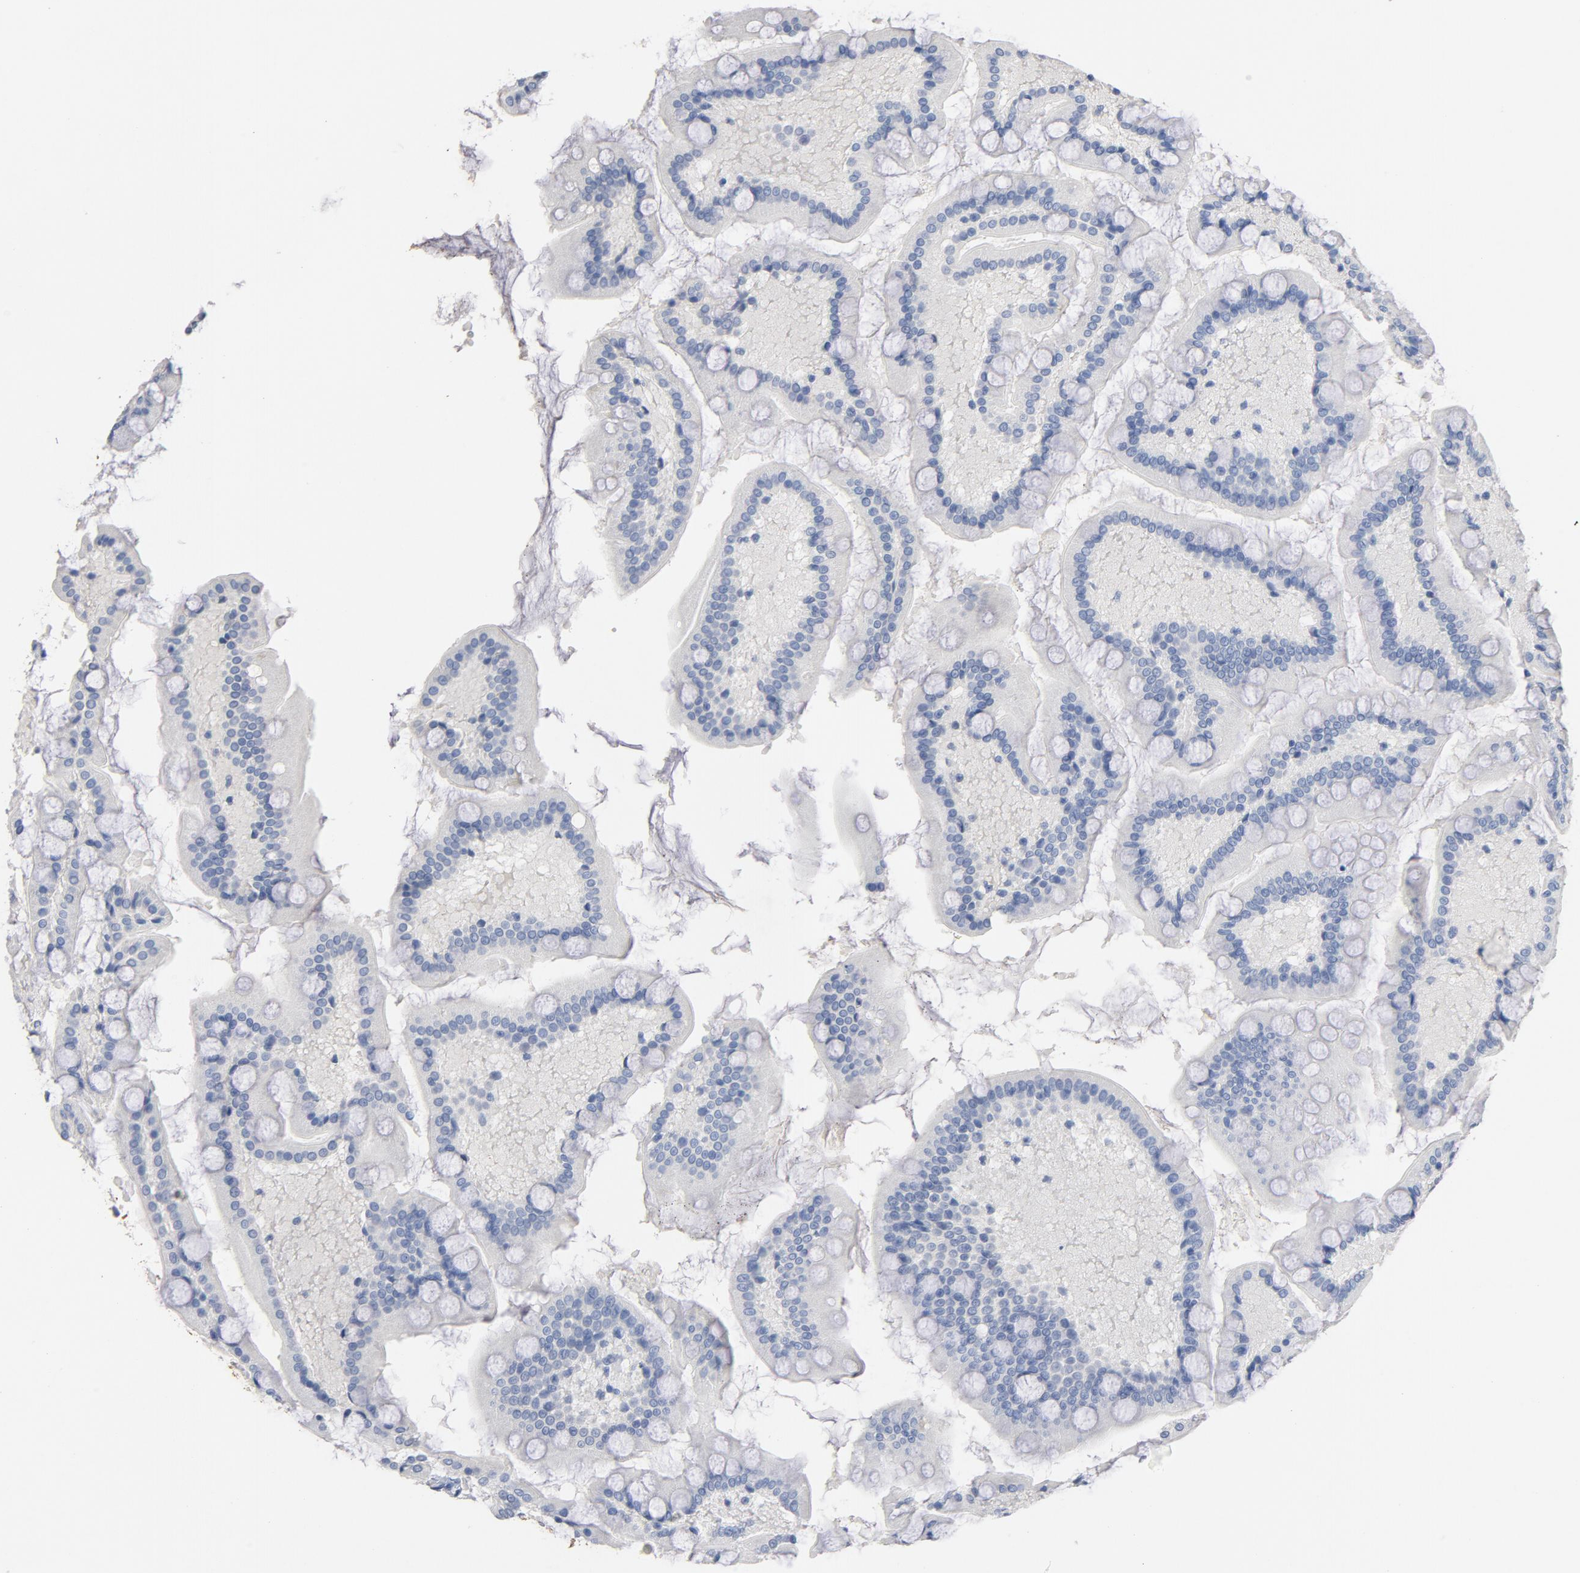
{"staining": {"intensity": "negative", "quantity": "none", "location": "none"}, "tissue": "small intestine", "cell_type": "Glandular cells", "image_type": "normal", "snomed": [{"axis": "morphology", "description": "Normal tissue, NOS"}, {"axis": "topography", "description": "Small intestine"}], "caption": "Immunohistochemical staining of normal human small intestine exhibits no significant staining in glandular cells.", "gene": "ZCCHC13", "patient": {"sex": "male", "age": 41}}